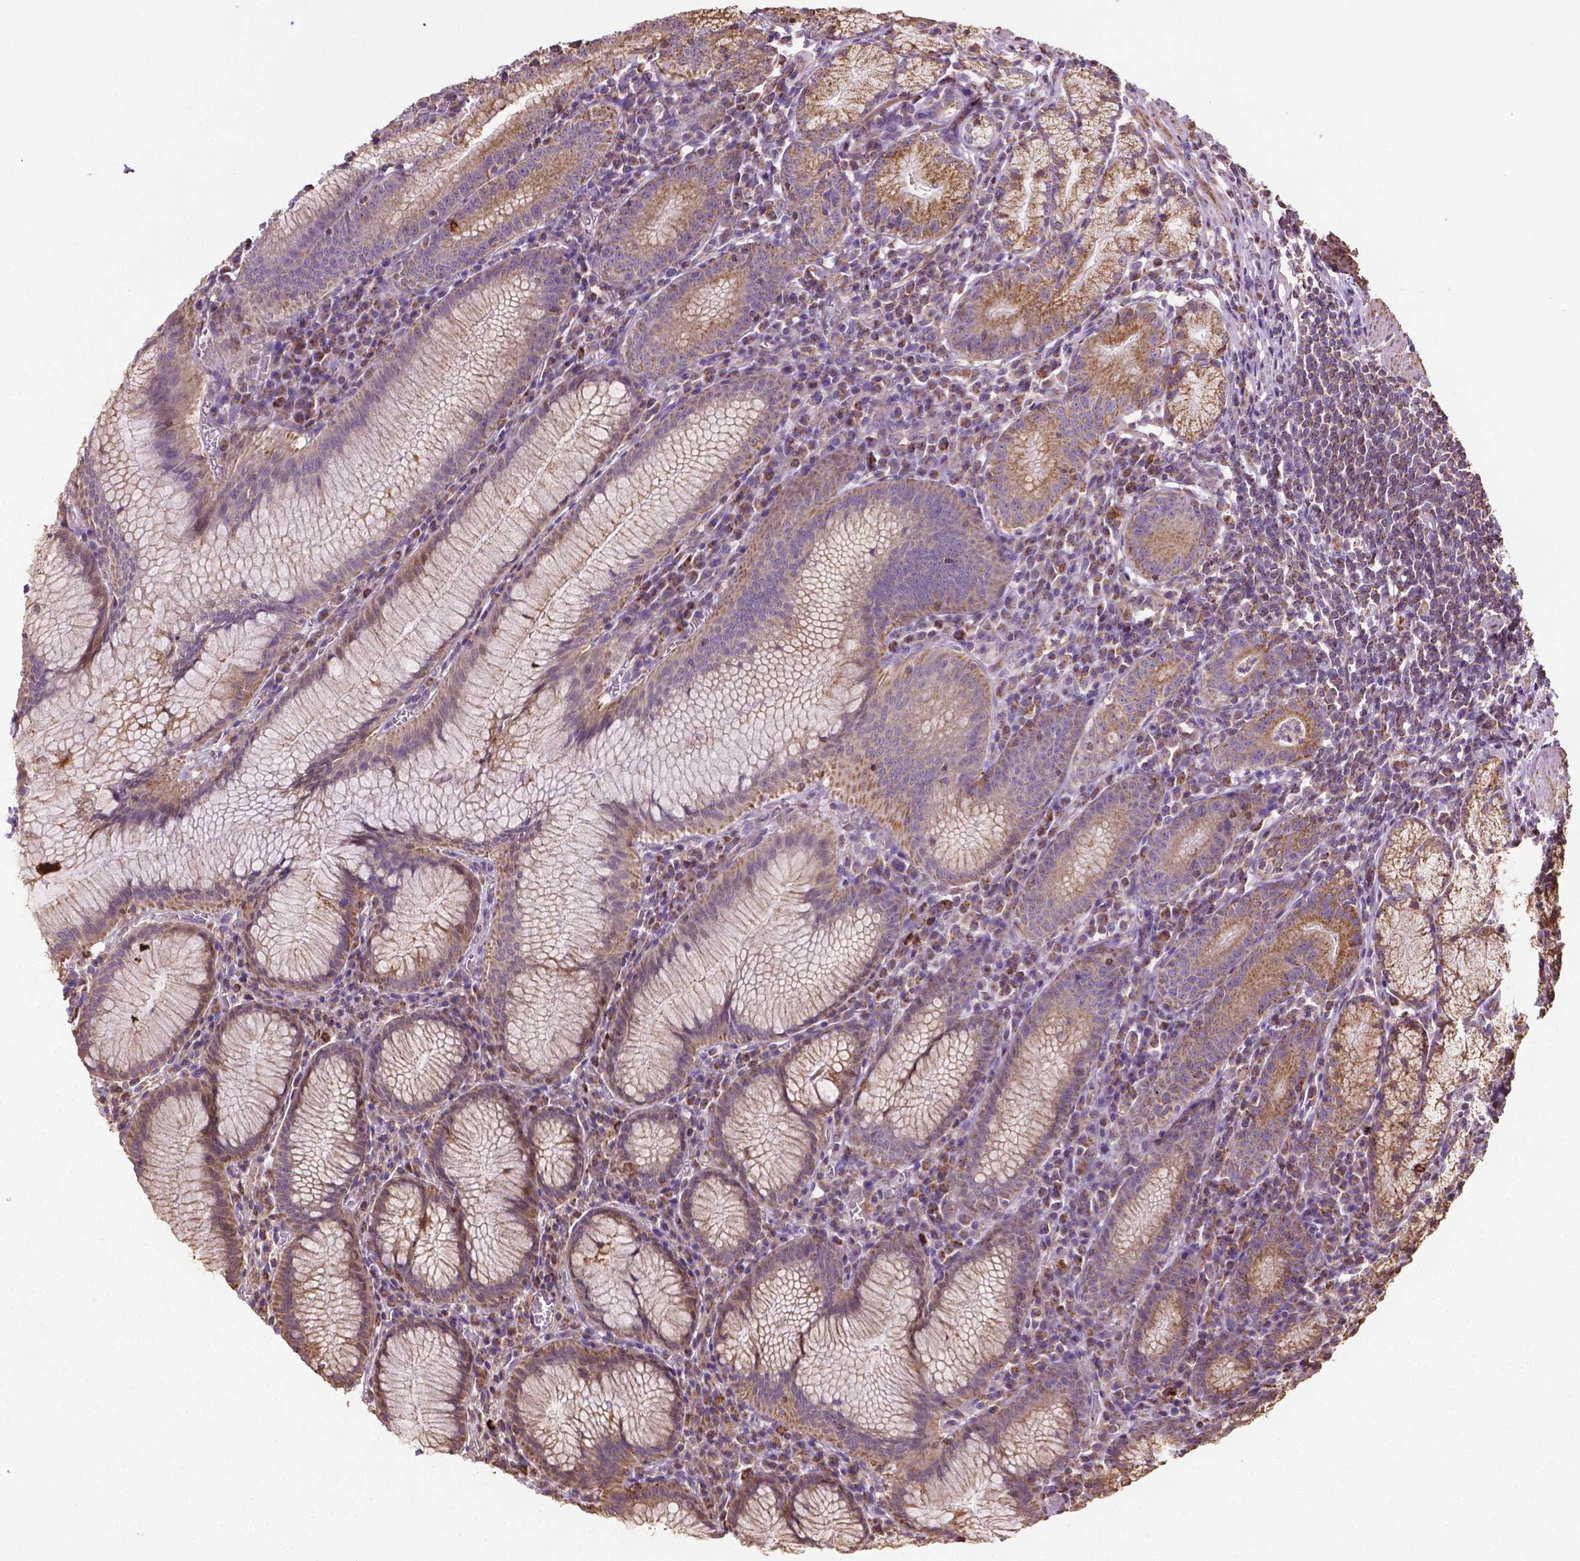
{"staining": {"intensity": "strong", "quantity": "25%-75%", "location": "cytoplasmic/membranous"}, "tissue": "stomach", "cell_type": "Glandular cells", "image_type": "normal", "snomed": [{"axis": "morphology", "description": "Normal tissue, NOS"}, {"axis": "topography", "description": "Stomach"}], "caption": "DAB immunohistochemical staining of unremarkable stomach shows strong cytoplasmic/membranous protein expression in about 25%-75% of glandular cells.", "gene": "LRR1", "patient": {"sex": "male", "age": 55}}